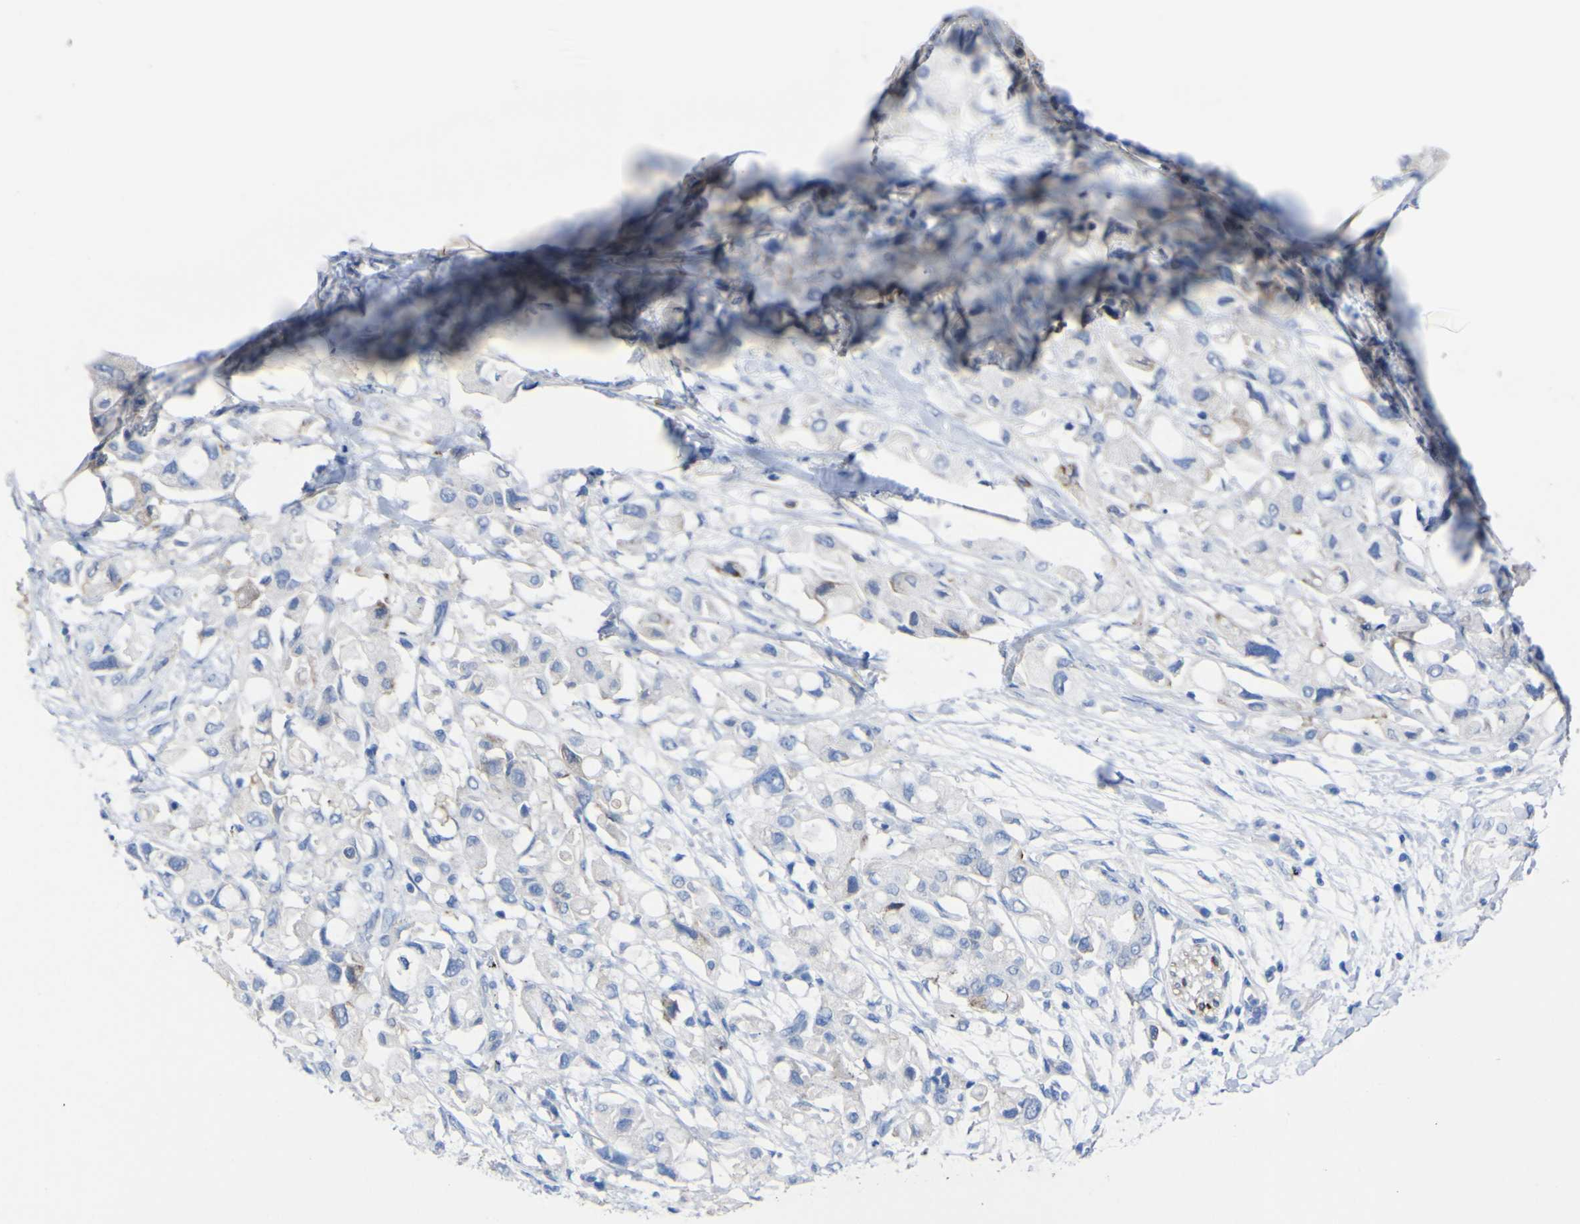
{"staining": {"intensity": "negative", "quantity": "none", "location": "none"}, "tissue": "pancreatic cancer", "cell_type": "Tumor cells", "image_type": "cancer", "snomed": [{"axis": "morphology", "description": "Adenocarcinoma, NOS"}, {"axis": "topography", "description": "Pancreas"}], "caption": "This is a histopathology image of immunohistochemistry staining of adenocarcinoma (pancreatic), which shows no staining in tumor cells. Brightfield microscopy of IHC stained with DAB (3,3'-diaminobenzidine) (brown) and hematoxylin (blue), captured at high magnification.", "gene": "AGO4", "patient": {"sex": "female", "age": 56}}